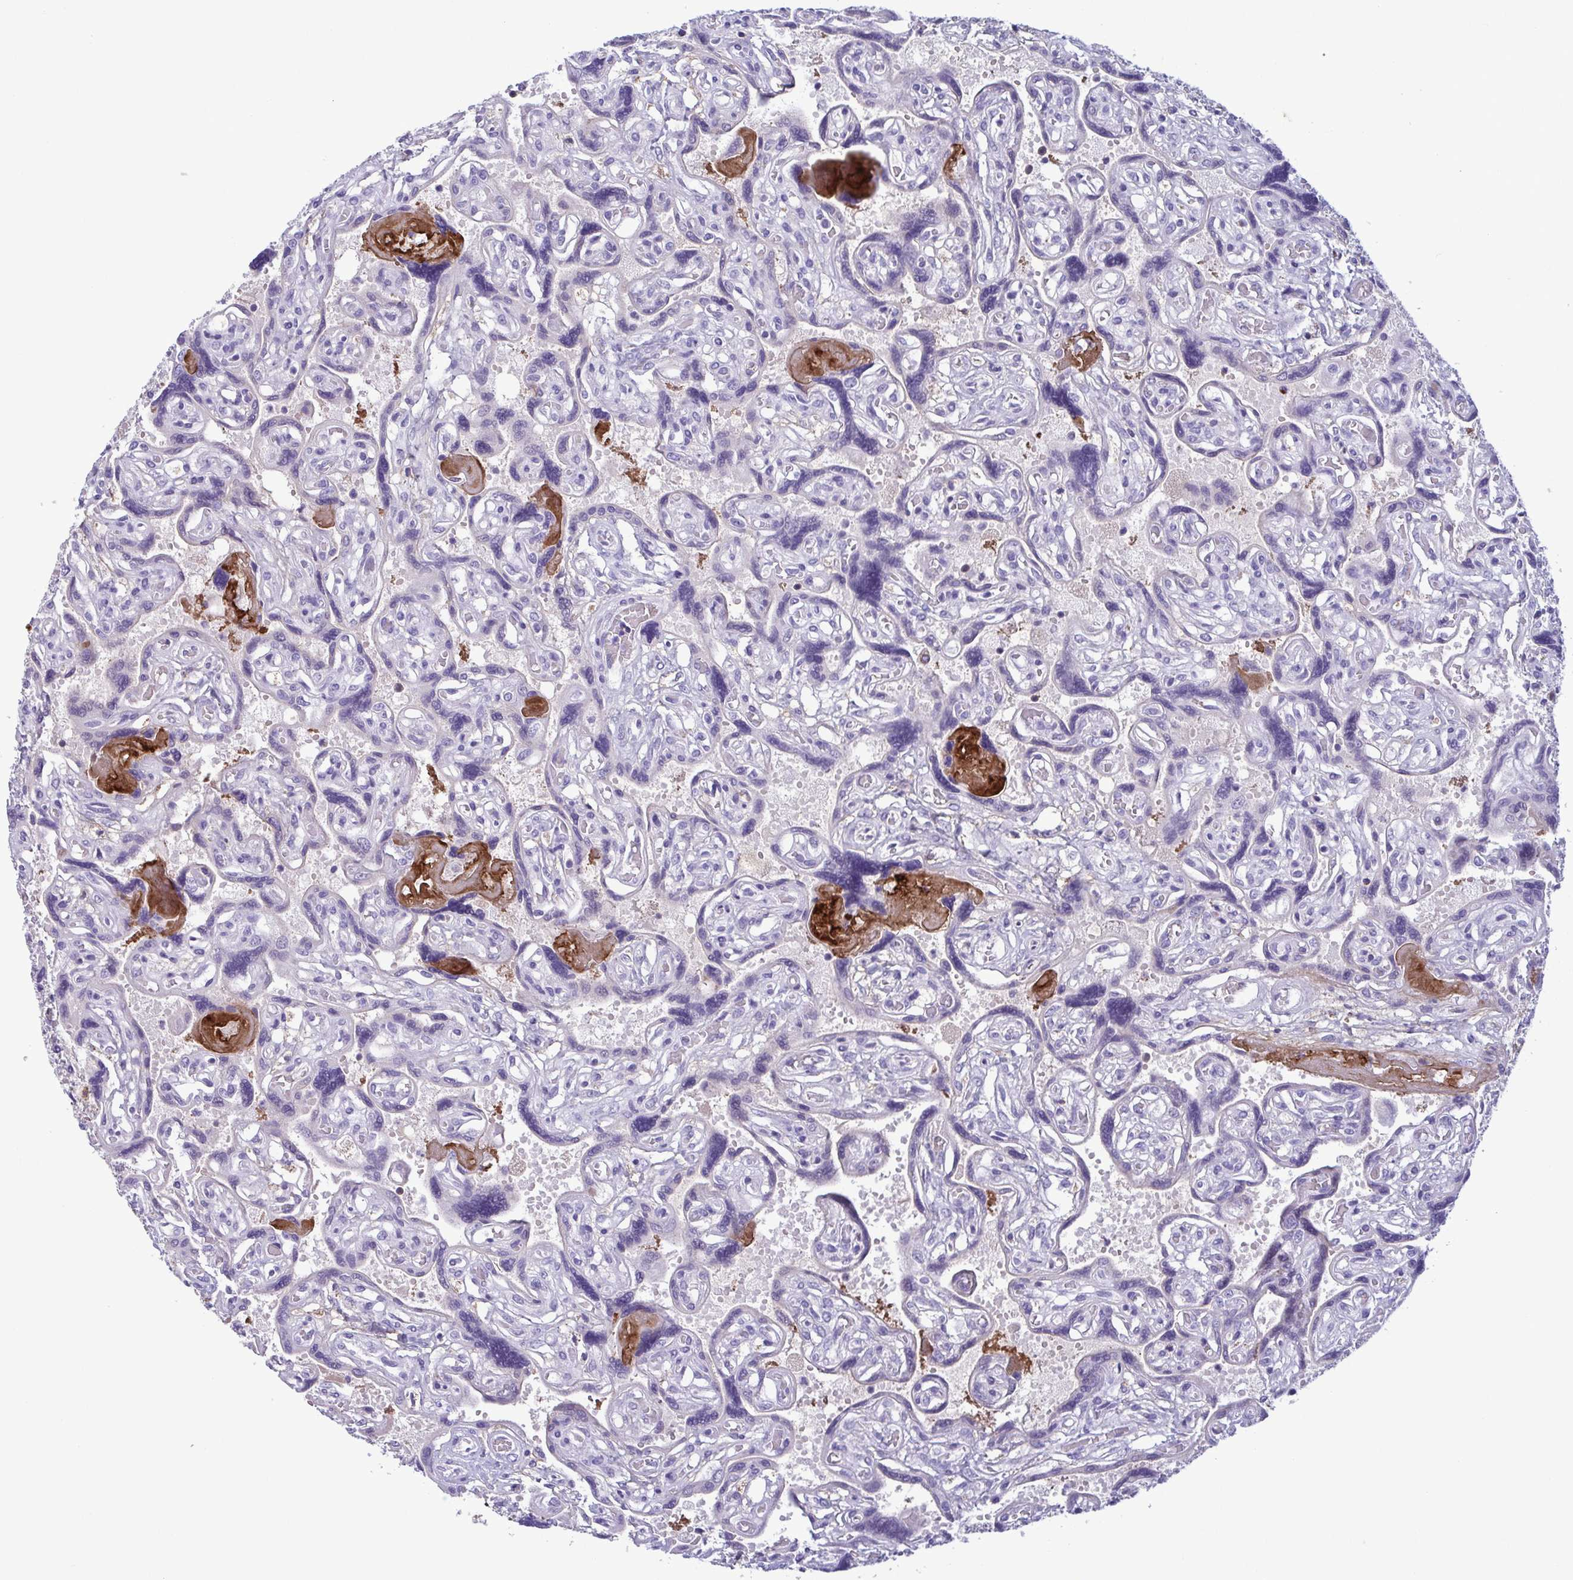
{"staining": {"intensity": "negative", "quantity": "none", "location": "none"}, "tissue": "placenta", "cell_type": "Decidual cells", "image_type": "normal", "snomed": [{"axis": "morphology", "description": "Normal tissue, NOS"}, {"axis": "topography", "description": "Placenta"}], "caption": "A micrograph of placenta stained for a protein demonstrates no brown staining in decidual cells. The staining is performed using DAB brown chromogen with nuclei counter-stained in using hematoxylin.", "gene": "F13B", "patient": {"sex": "female", "age": 32}}